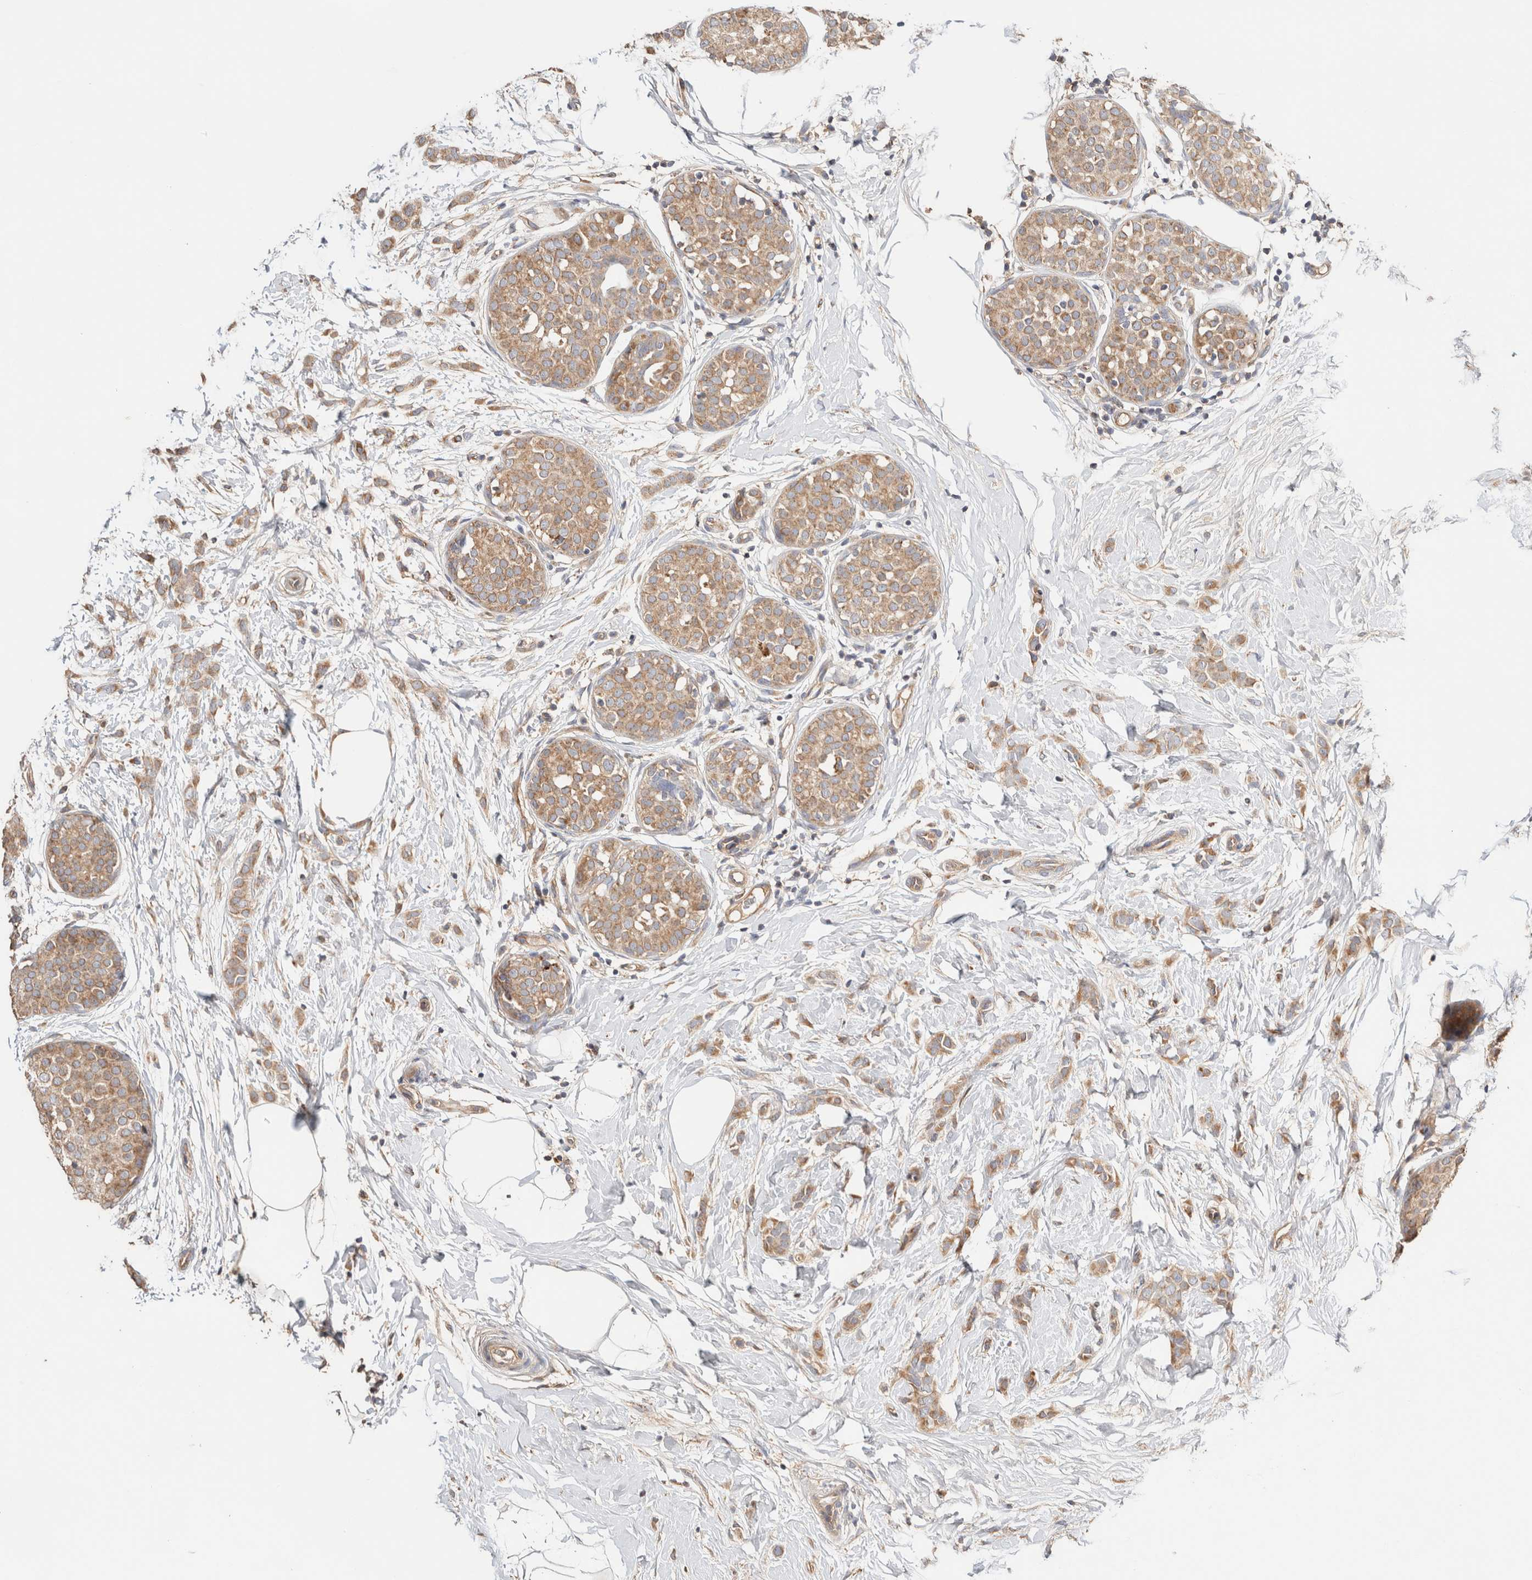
{"staining": {"intensity": "moderate", "quantity": ">75%", "location": "cytoplasmic/membranous"}, "tissue": "breast cancer", "cell_type": "Tumor cells", "image_type": "cancer", "snomed": [{"axis": "morphology", "description": "Lobular carcinoma, in situ"}, {"axis": "morphology", "description": "Lobular carcinoma"}, {"axis": "topography", "description": "Breast"}], "caption": "Human breast cancer stained with a brown dye reveals moderate cytoplasmic/membranous positive staining in about >75% of tumor cells.", "gene": "B3GNTL1", "patient": {"sex": "female", "age": 41}}